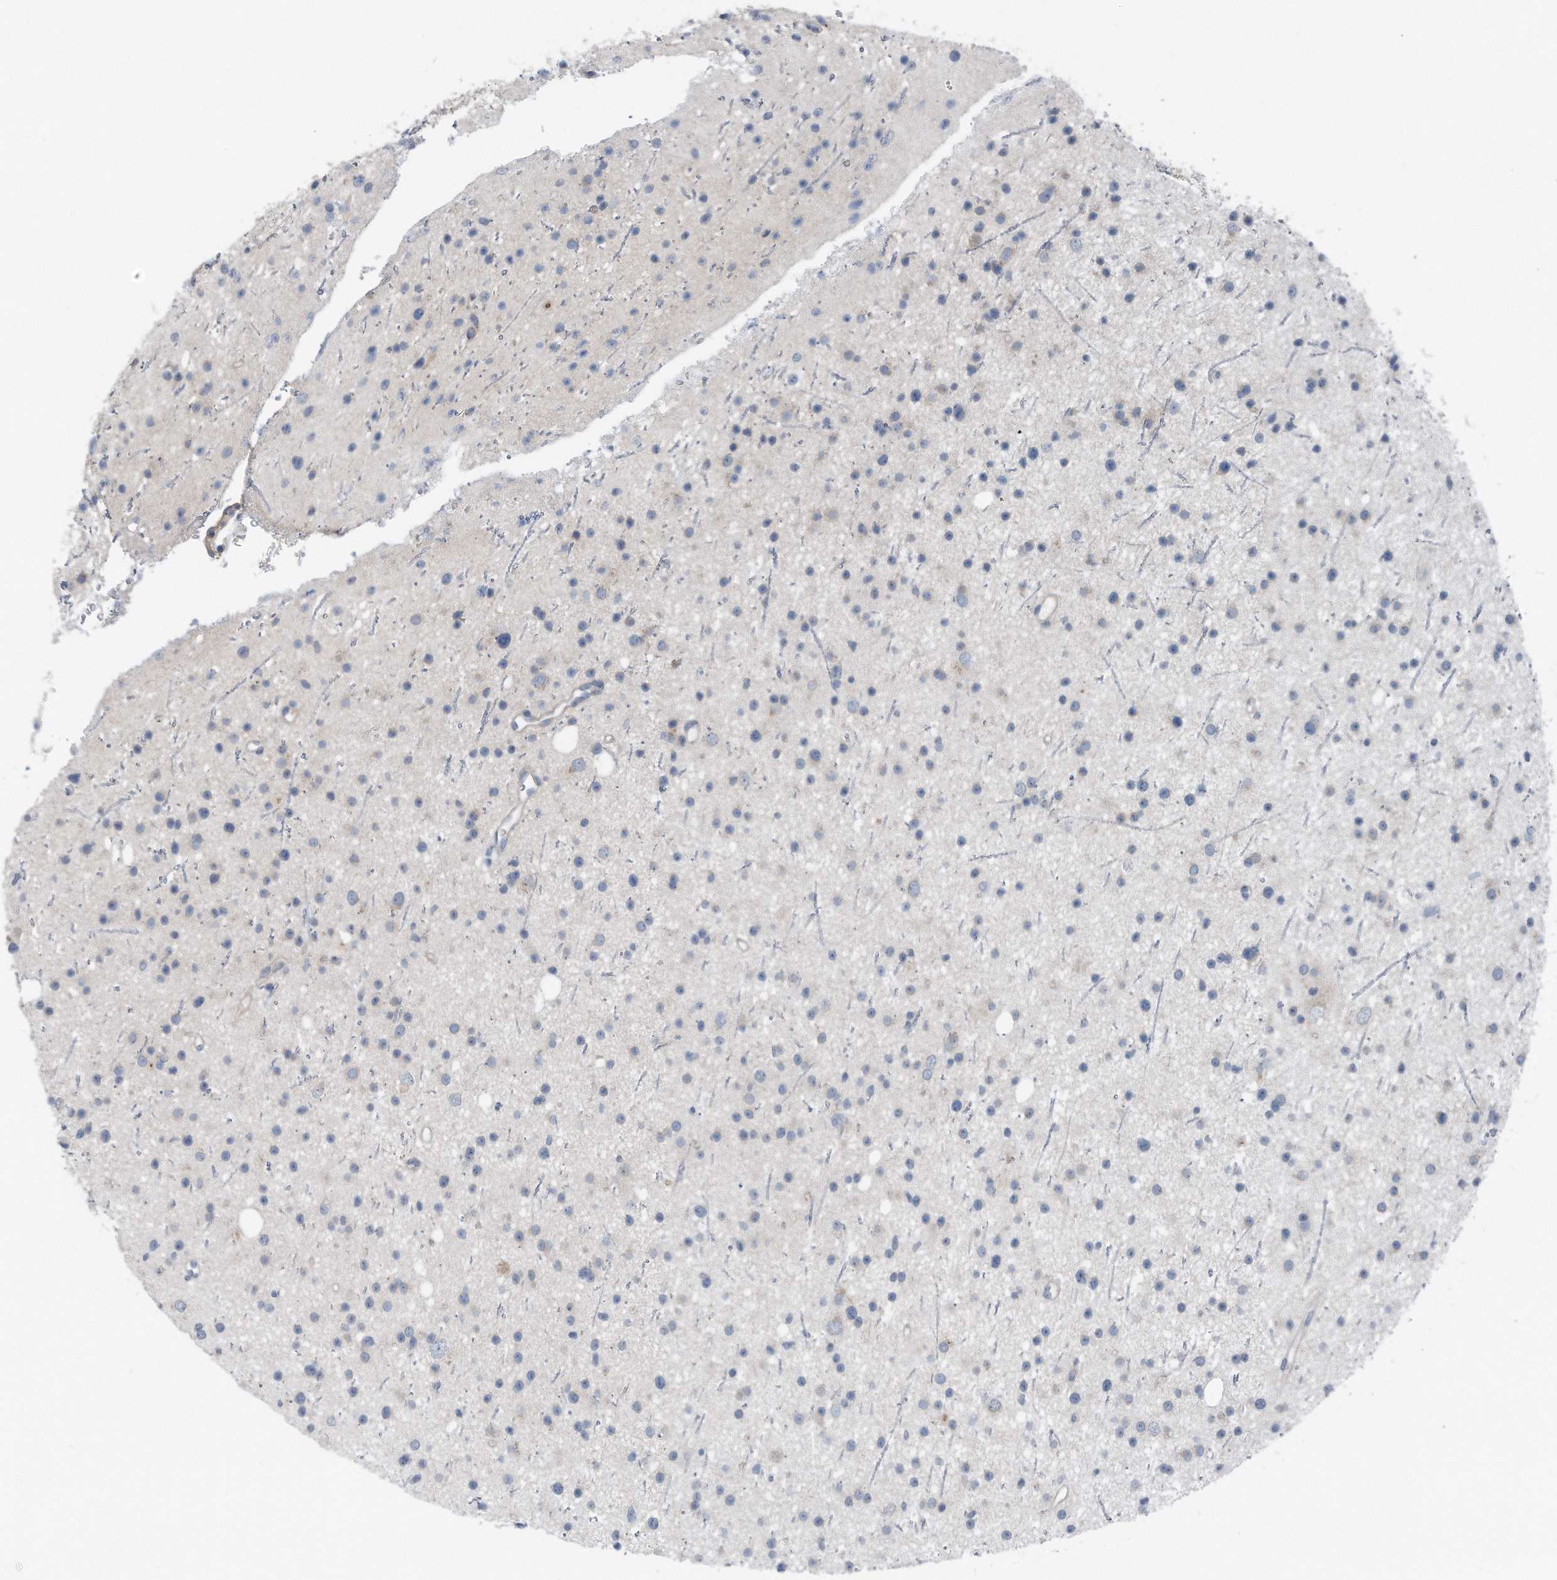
{"staining": {"intensity": "negative", "quantity": "none", "location": "none"}, "tissue": "glioma", "cell_type": "Tumor cells", "image_type": "cancer", "snomed": [{"axis": "morphology", "description": "Glioma, malignant, Low grade"}, {"axis": "topography", "description": "Cerebral cortex"}], "caption": "Immunohistochemistry of glioma shows no positivity in tumor cells. The staining was performed using DAB (3,3'-diaminobenzidine) to visualize the protein expression in brown, while the nuclei were stained in blue with hematoxylin (Magnification: 20x).", "gene": "YRDC", "patient": {"sex": "female", "age": 39}}